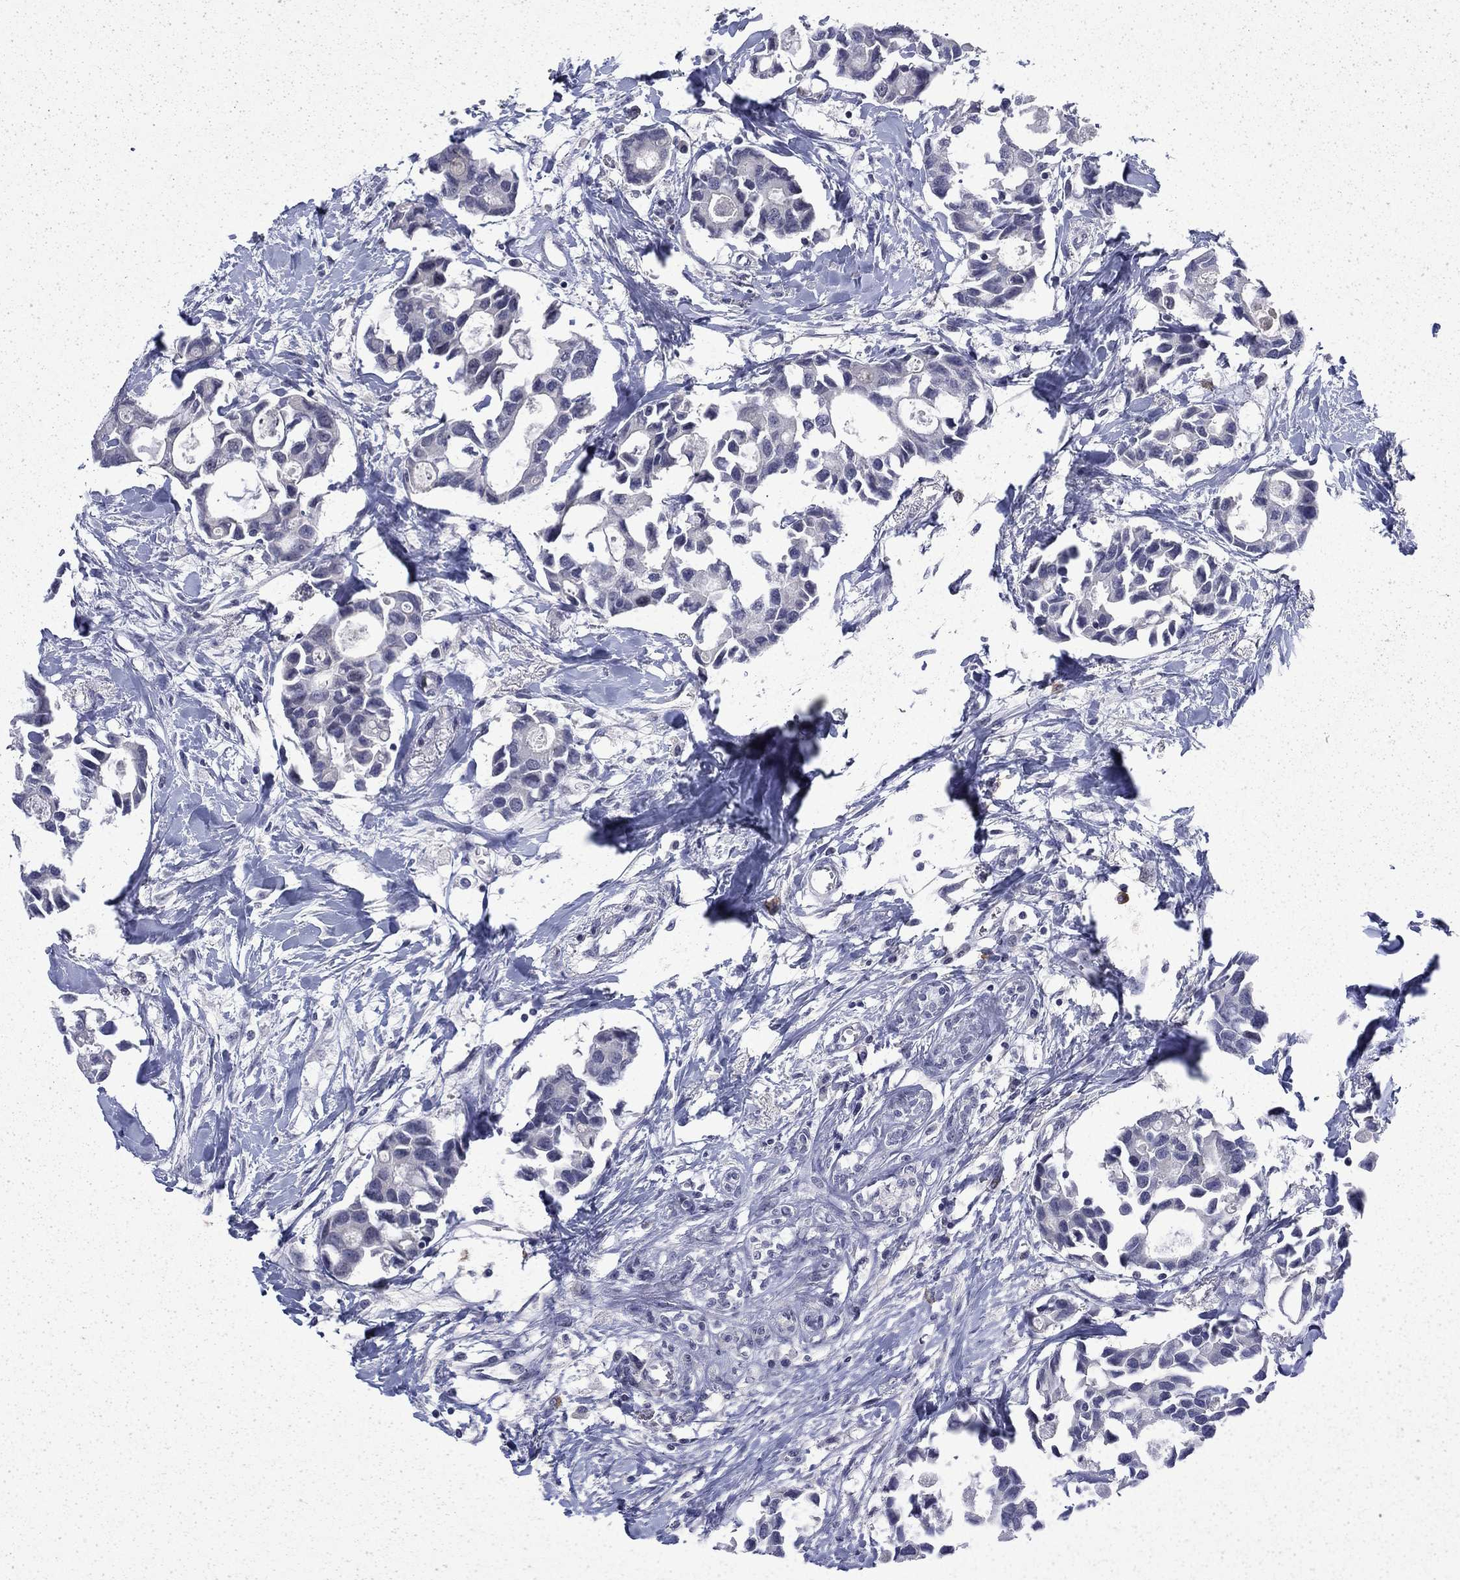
{"staining": {"intensity": "negative", "quantity": "none", "location": "none"}, "tissue": "breast cancer", "cell_type": "Tumor cells", "image_type": "cancer", "snomed": [{"axis": "morphology", "description": "Duct carcinoma"}, {"axis": "topography", "description": "Breast"}], "caption": "IHC micrograph of neoplastic tissue: breast cancer (invasive ductal carcinoma) stained with DAB (3,3'-diaminobenzidine) displays no significant protein staining in tumor cells.", "gene": "CHAT", "patient": {"sex": "female", "age": 83}}